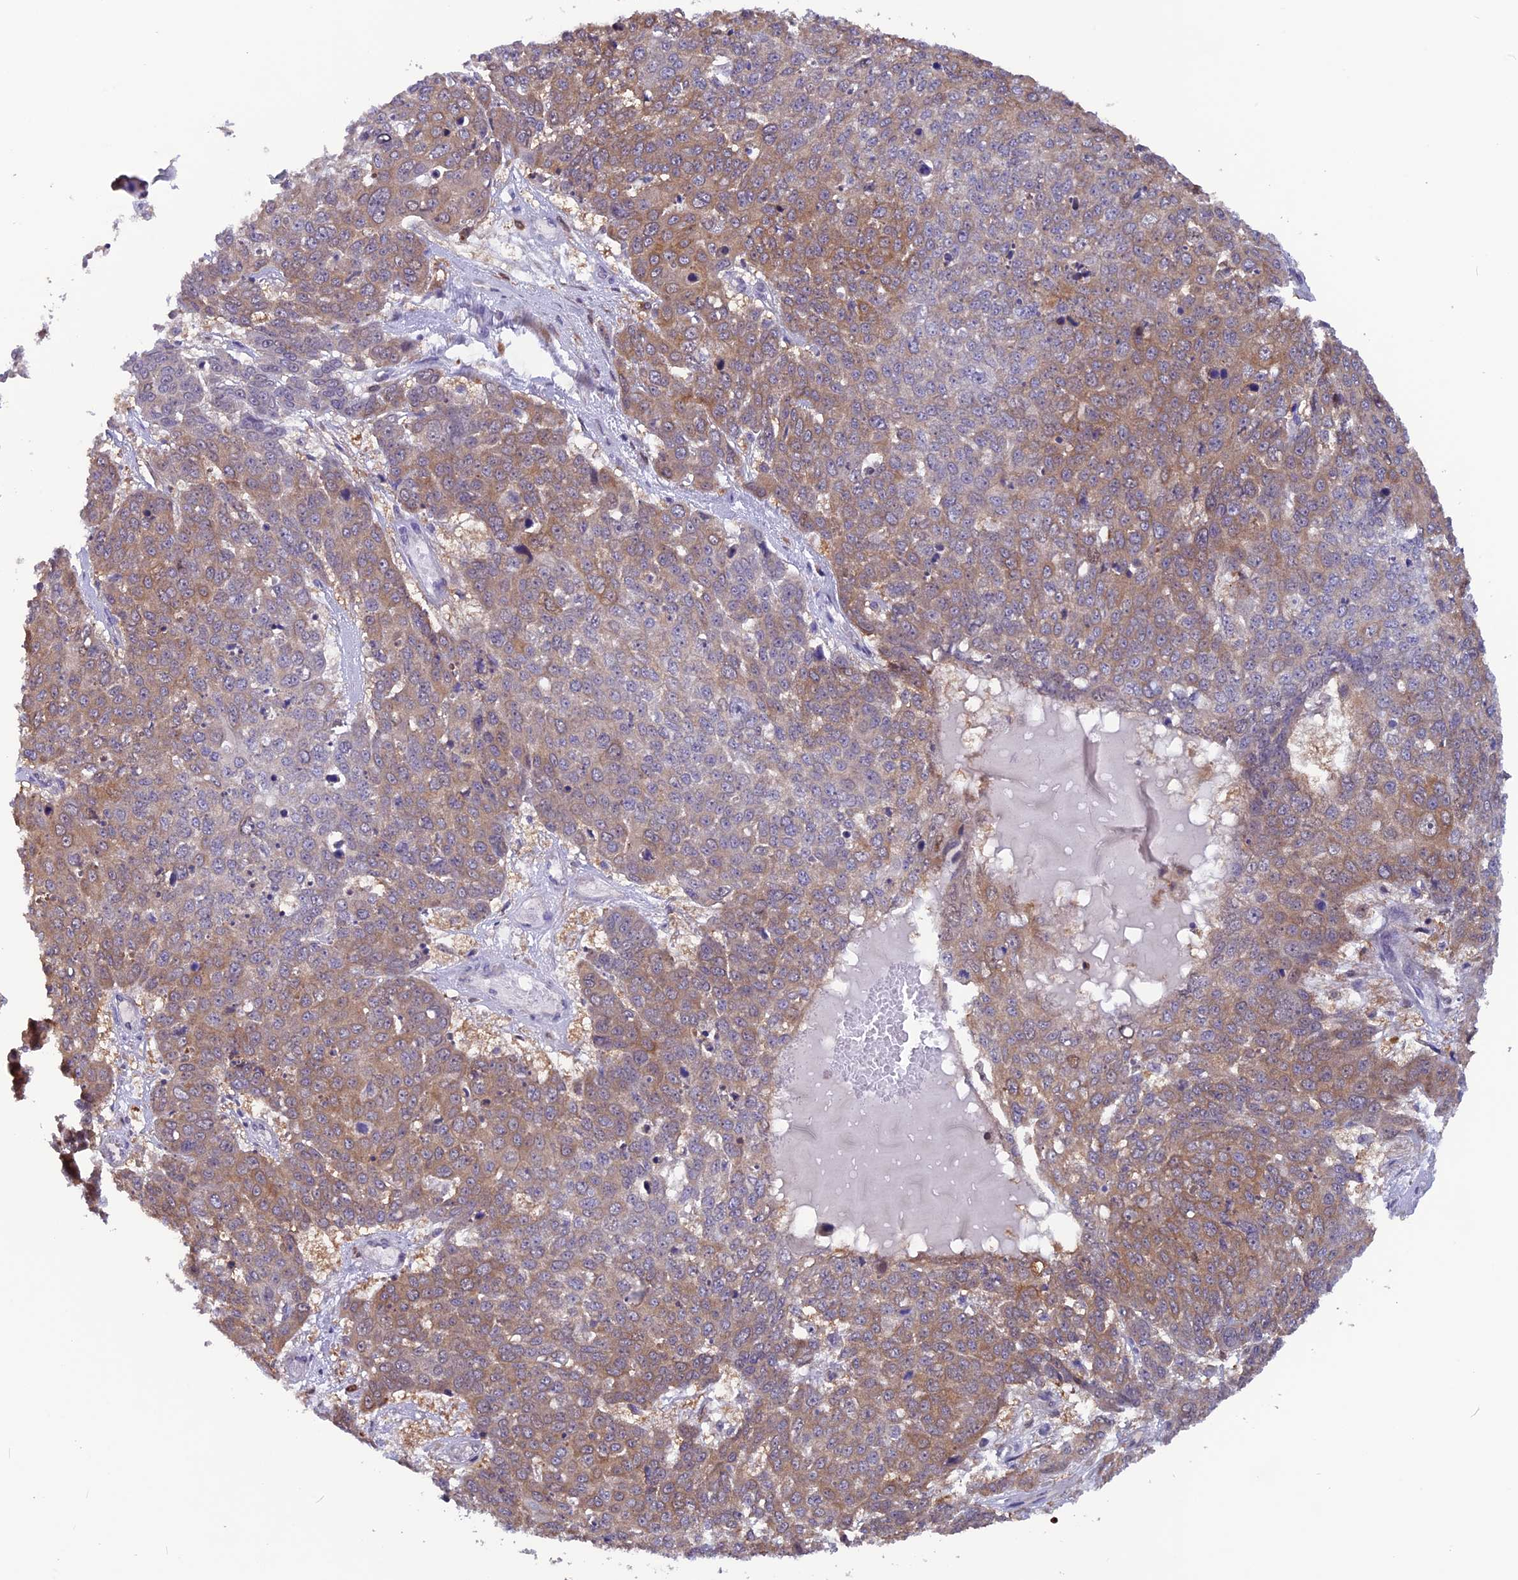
{"staining": {"intensity": "moderate", "quantity": ">75%", "location": "cytoplasmic/membranous"}, "tissue": "skin cancer", "cell_type": "Tumor cells", "image_type": "cancer", "snomed": [{"axis": "morphology", "description": "Squamous cell carcinoma, NOS"}, {"axis": "topography", "description": "Skin"}], "caption": "A high-resolution histopathology image shows immunohistochemistry staining of skin squamous cell carcinoma, which displays moderate cytoplasmic/membranous expression in approximately >75% of tumor cells.", "gene": "MAST2", "patient": {"sex": "male", "age": 71}}